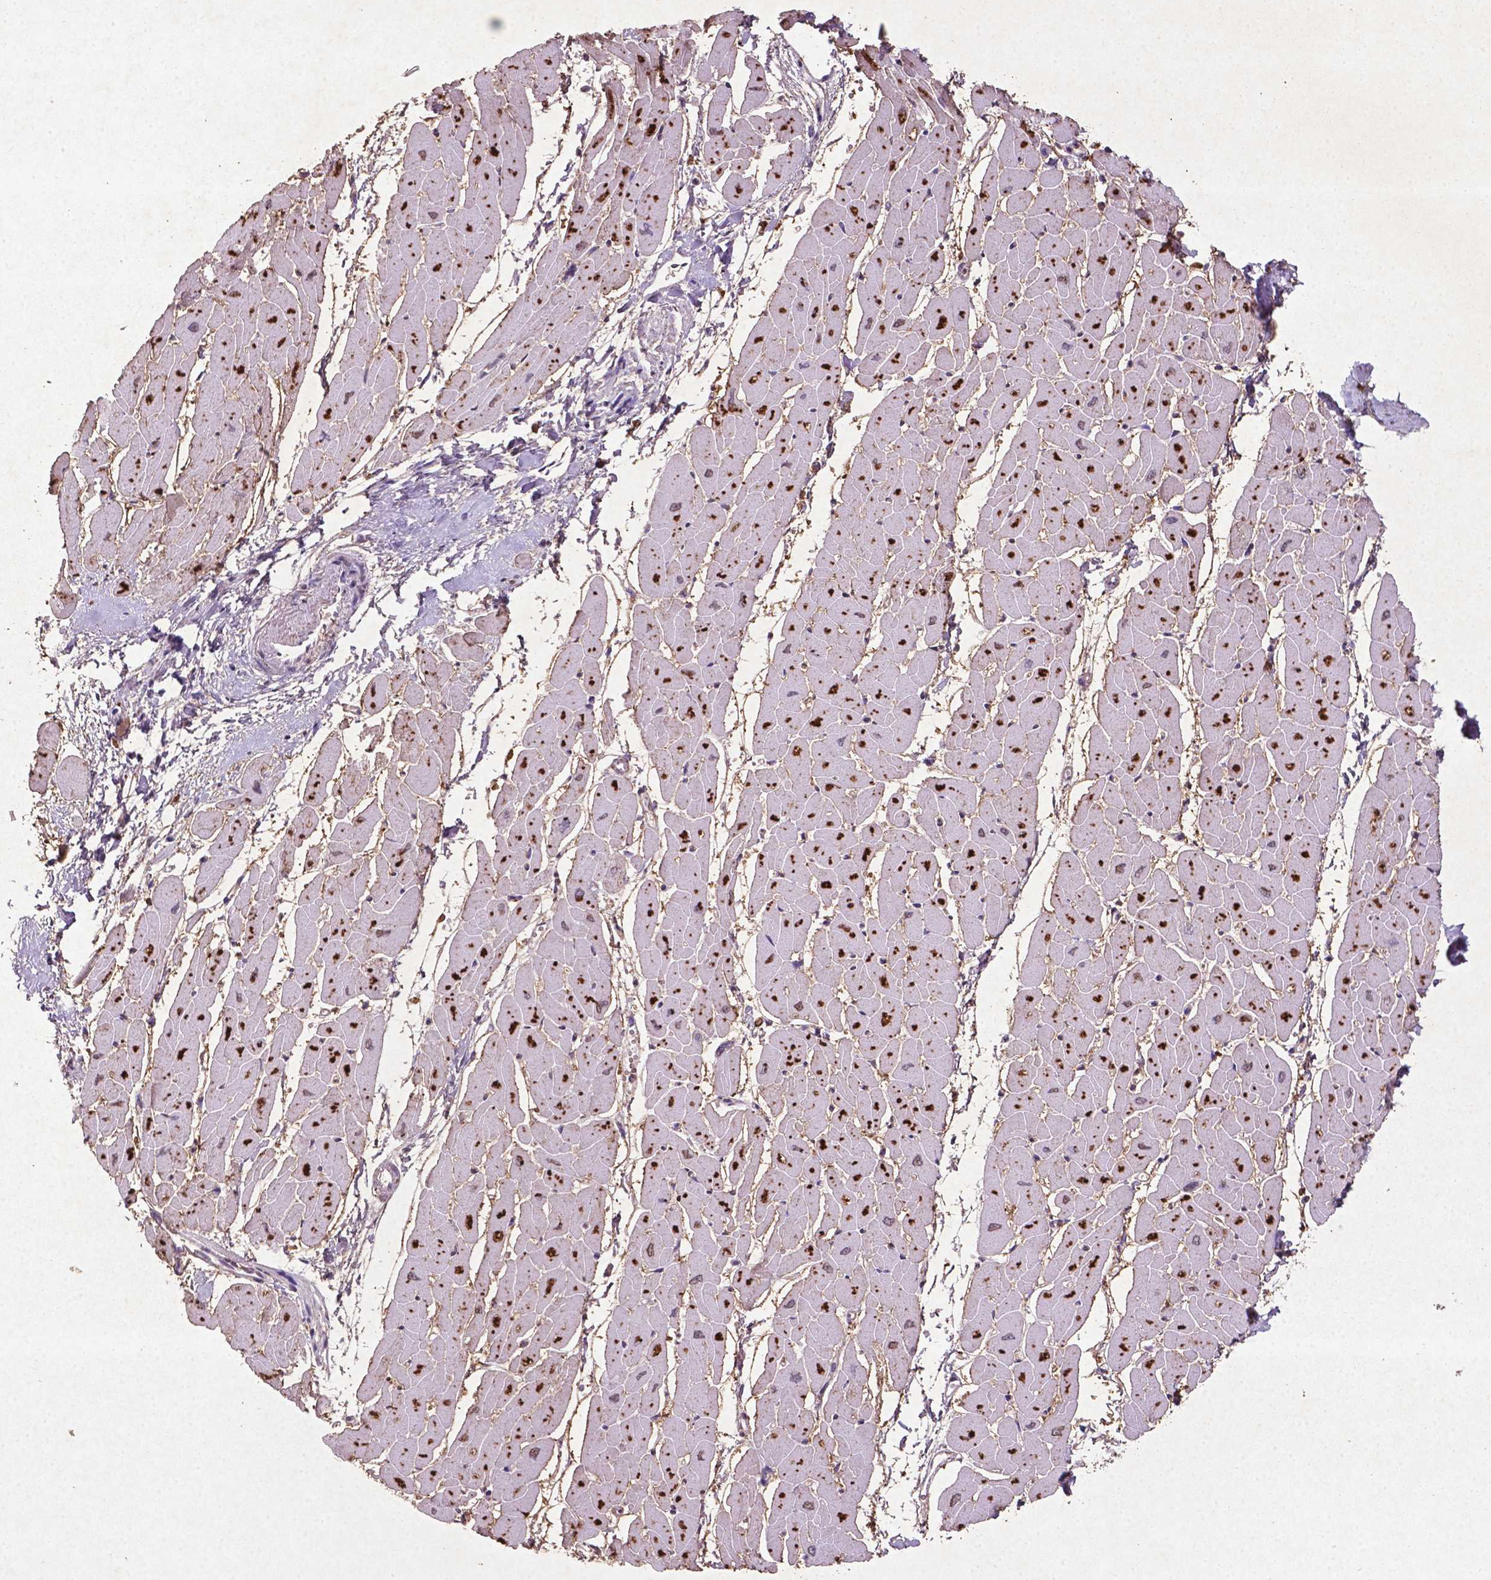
{"staining": {"intensity": "strong", "quantity": "25%-75%", "location": "cytoplasmic/membranous"}, "tissue": "heart muscle", "cell_type": "Cardiomyocytes", "image_type": "normal", "snomed": [{"axis": "morphology", "description": "Normal tissue, NOS"}, {"axis": "topography", "description": "Heart"}], "caption": "Cardiomyocytes reveal high levels of strong cytoplasmic/membranous positivity in about 25%-75% of cells in normal human heart muscle.", "gene": "MTOR", "patient": {"sex": "male", "age": 57}}